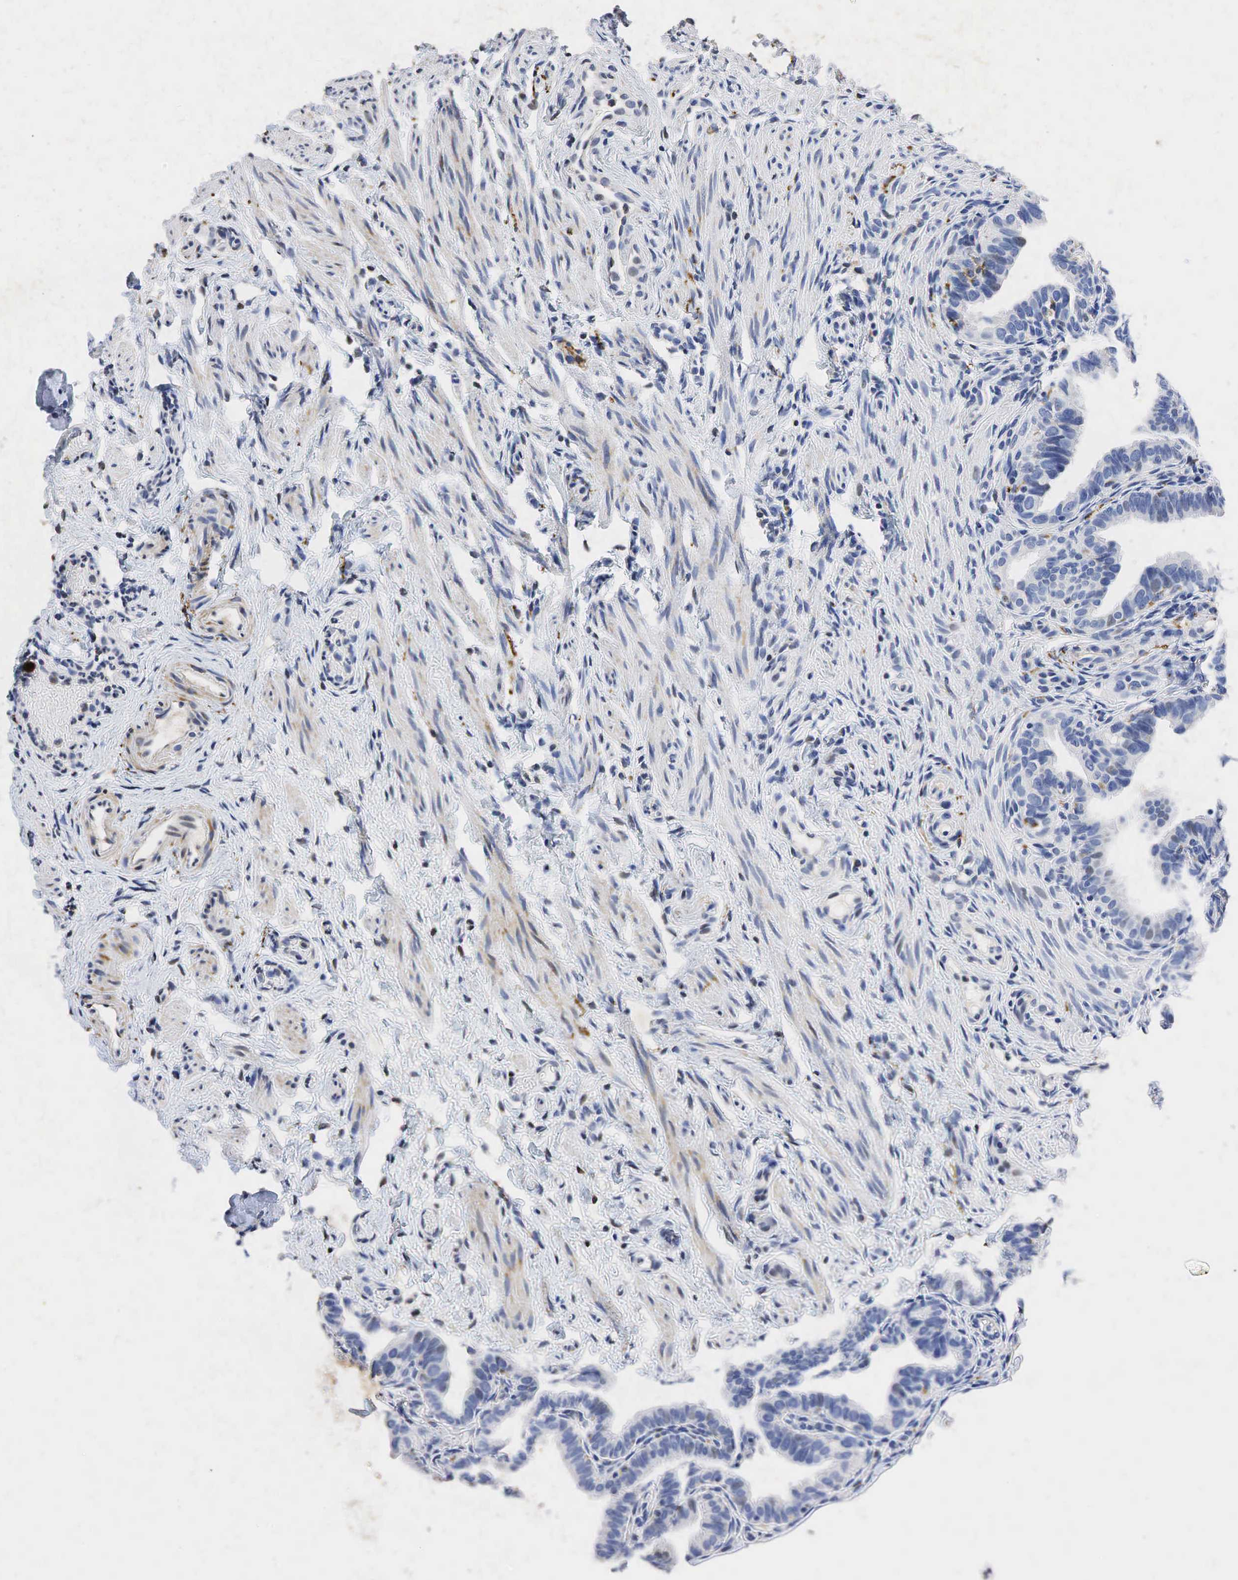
{"staining": {"intensity": "weak", "quantity": "<25%", "location": "cytoplasmic/membranous,nuclear"}, "tissue": "fallopian tube", "cell_type": "Glandular cells", "image_type": "normal", "snomed": [{"axis": "morphology", "description": "Normal tissue, NOS"}, {"axis": "topography", "description": "Fallopian tube"}], "caption": "IHC micrograph of benign fallopian tube: human fallopian tube stained with DAB (3,3'-diaminobenzidine) reveals no significant protein positivity in glandular cells.", "gene": "SYP", "patient": {"sex": "female", "age": 41}}